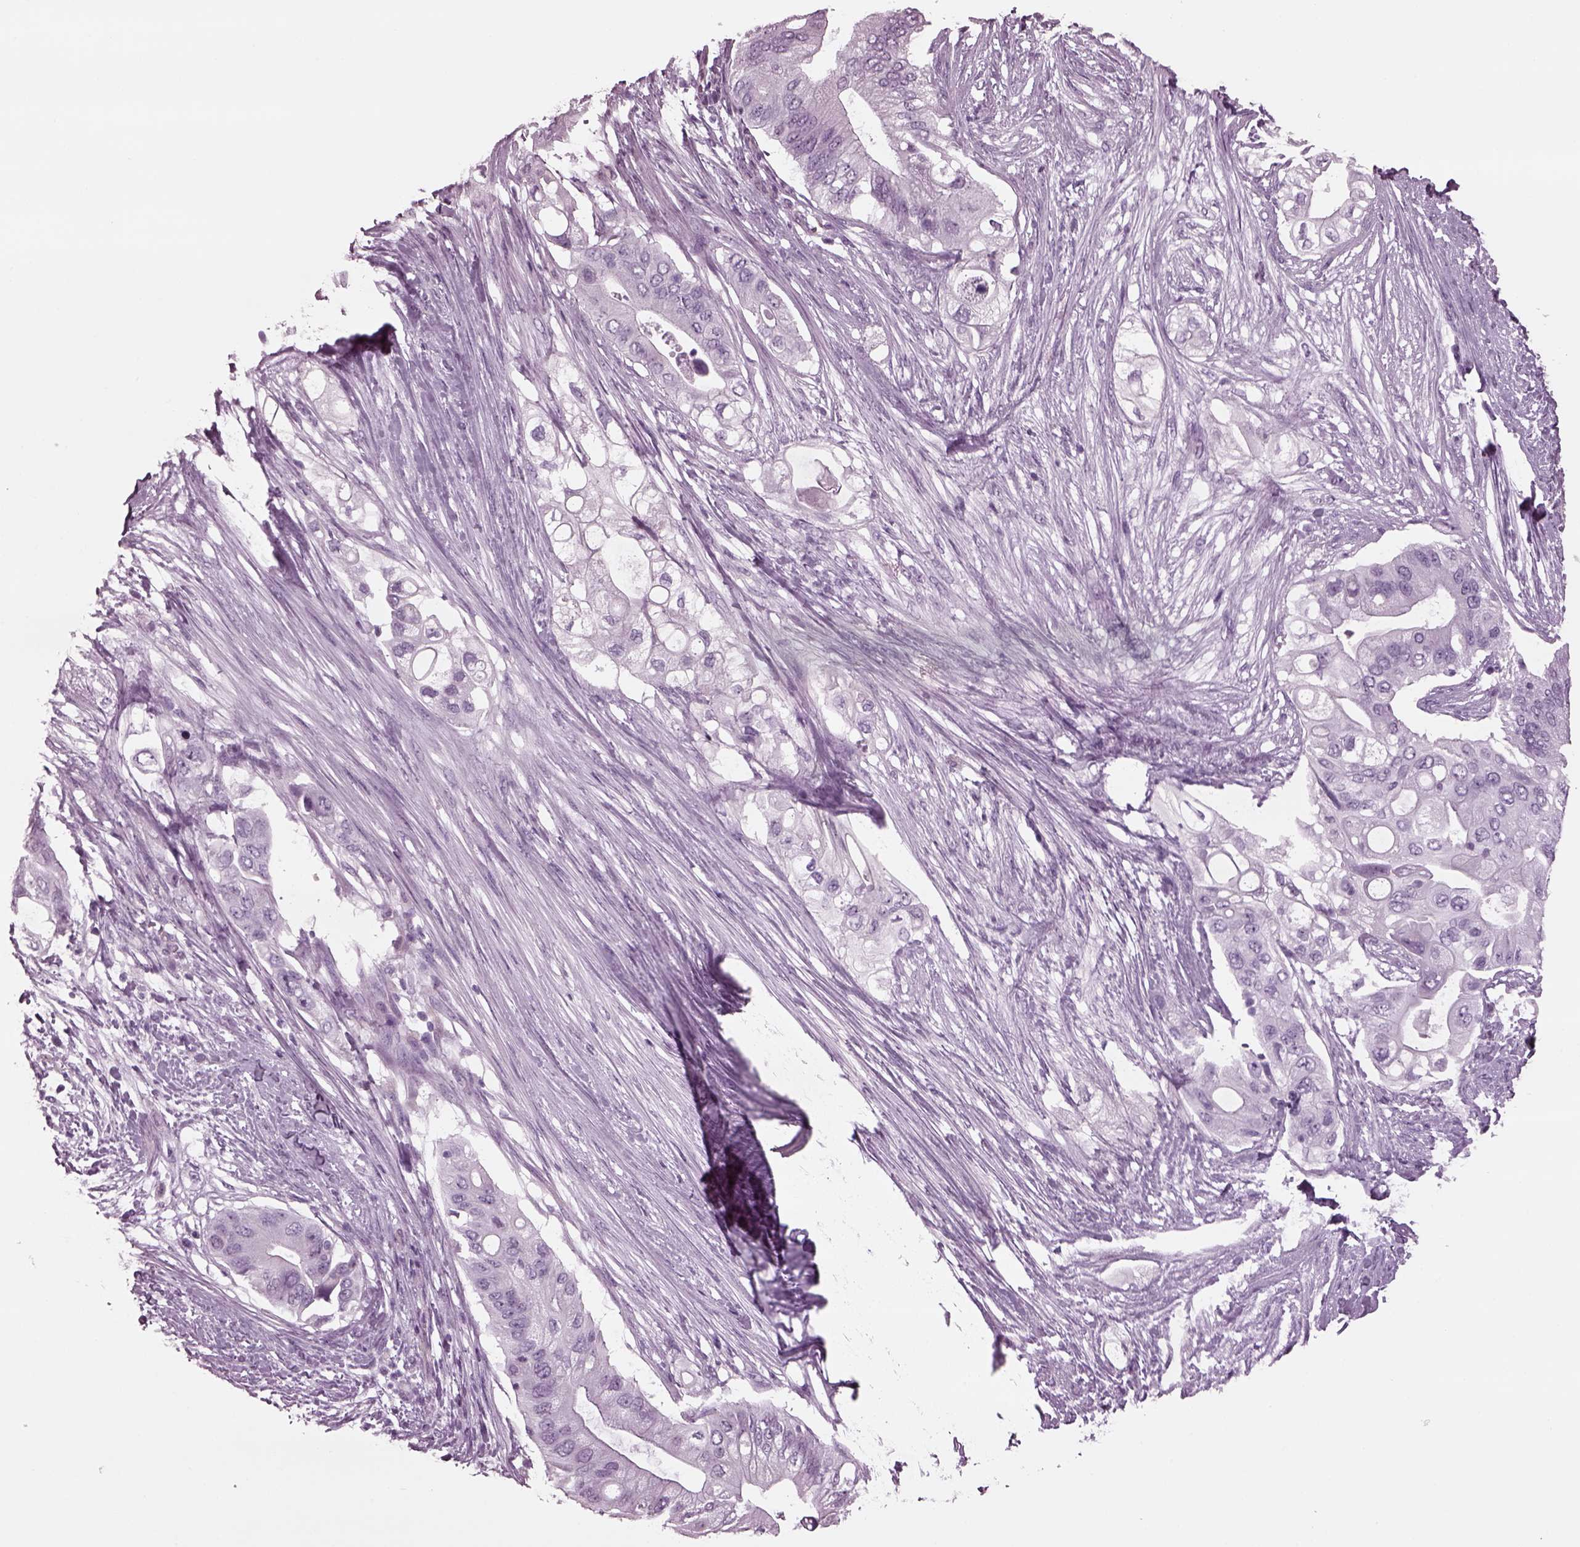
{"staining": {"intensity": "negative", "quantity": "none", "location": "none"}, "tissue": "pancreatic cancer", "cell_type": "Tumor cells", "image_type": "cancer", "snomed": [{"axis": "morphology", "description": "Adenocarcinoma, NOS"}, {"axis": "topography", "description": "Pancreas"}], "caption": "Adenocarcinoma (pancreatic) stained for a protein using immunohistochemistry (IHC) displays no positivity tumor cells.", "gene": "TPPP2", "patient": {"sex": "female", "age": 72}}